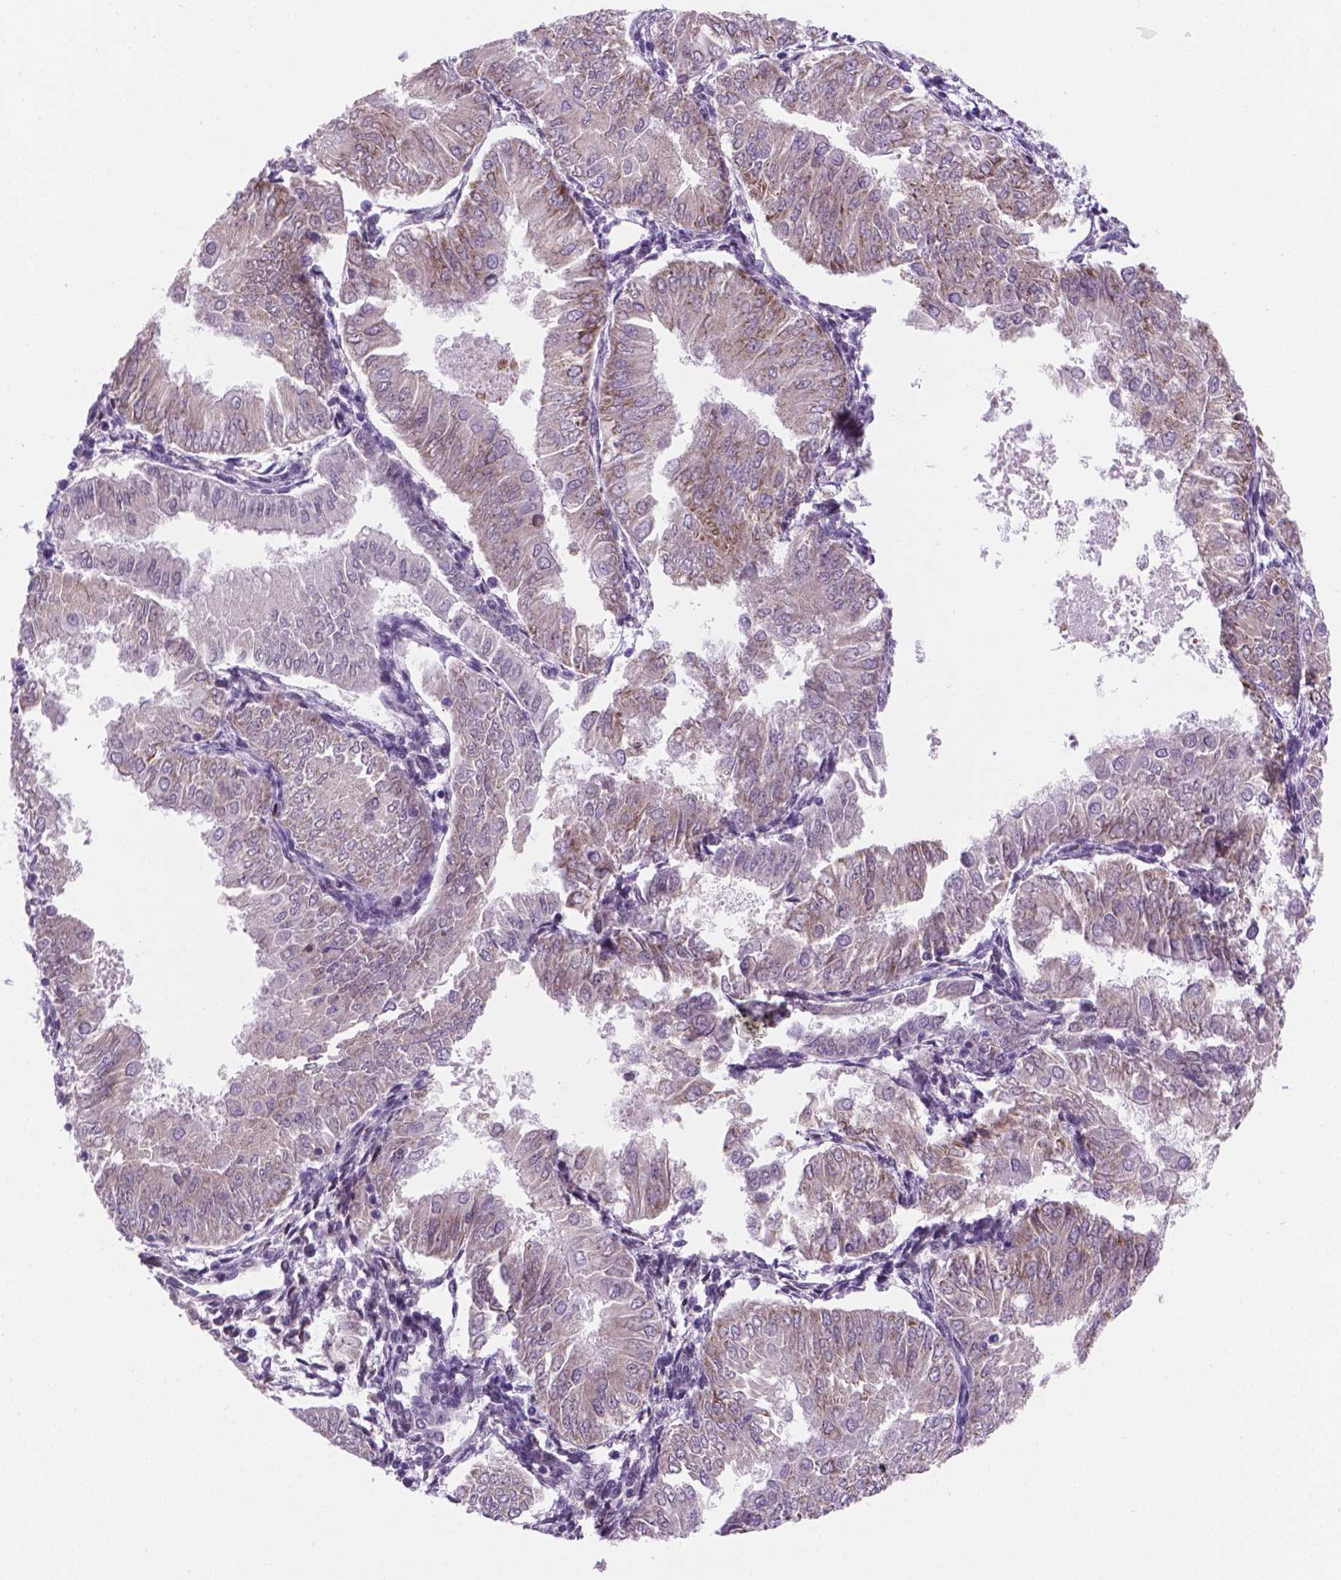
{"staining": {"intensity": "weak", "quantity": "<25%", "location": "cytoplasmic/membranous"}, "tissue": "endometrial cancer", "cell_type": "Tumor cells", "image_type": "cancer", "snomed": [{"axis": "morphology", "description": "Adenocarcinoma, NOS"}, {"axis": "topography", "description": "Endometrium"}], "caption": "Tumor cells are negative for protein expression in human endometrial cancer.", "gene": "FNIP1", "patient": {"sex": "female", "age": 53}}